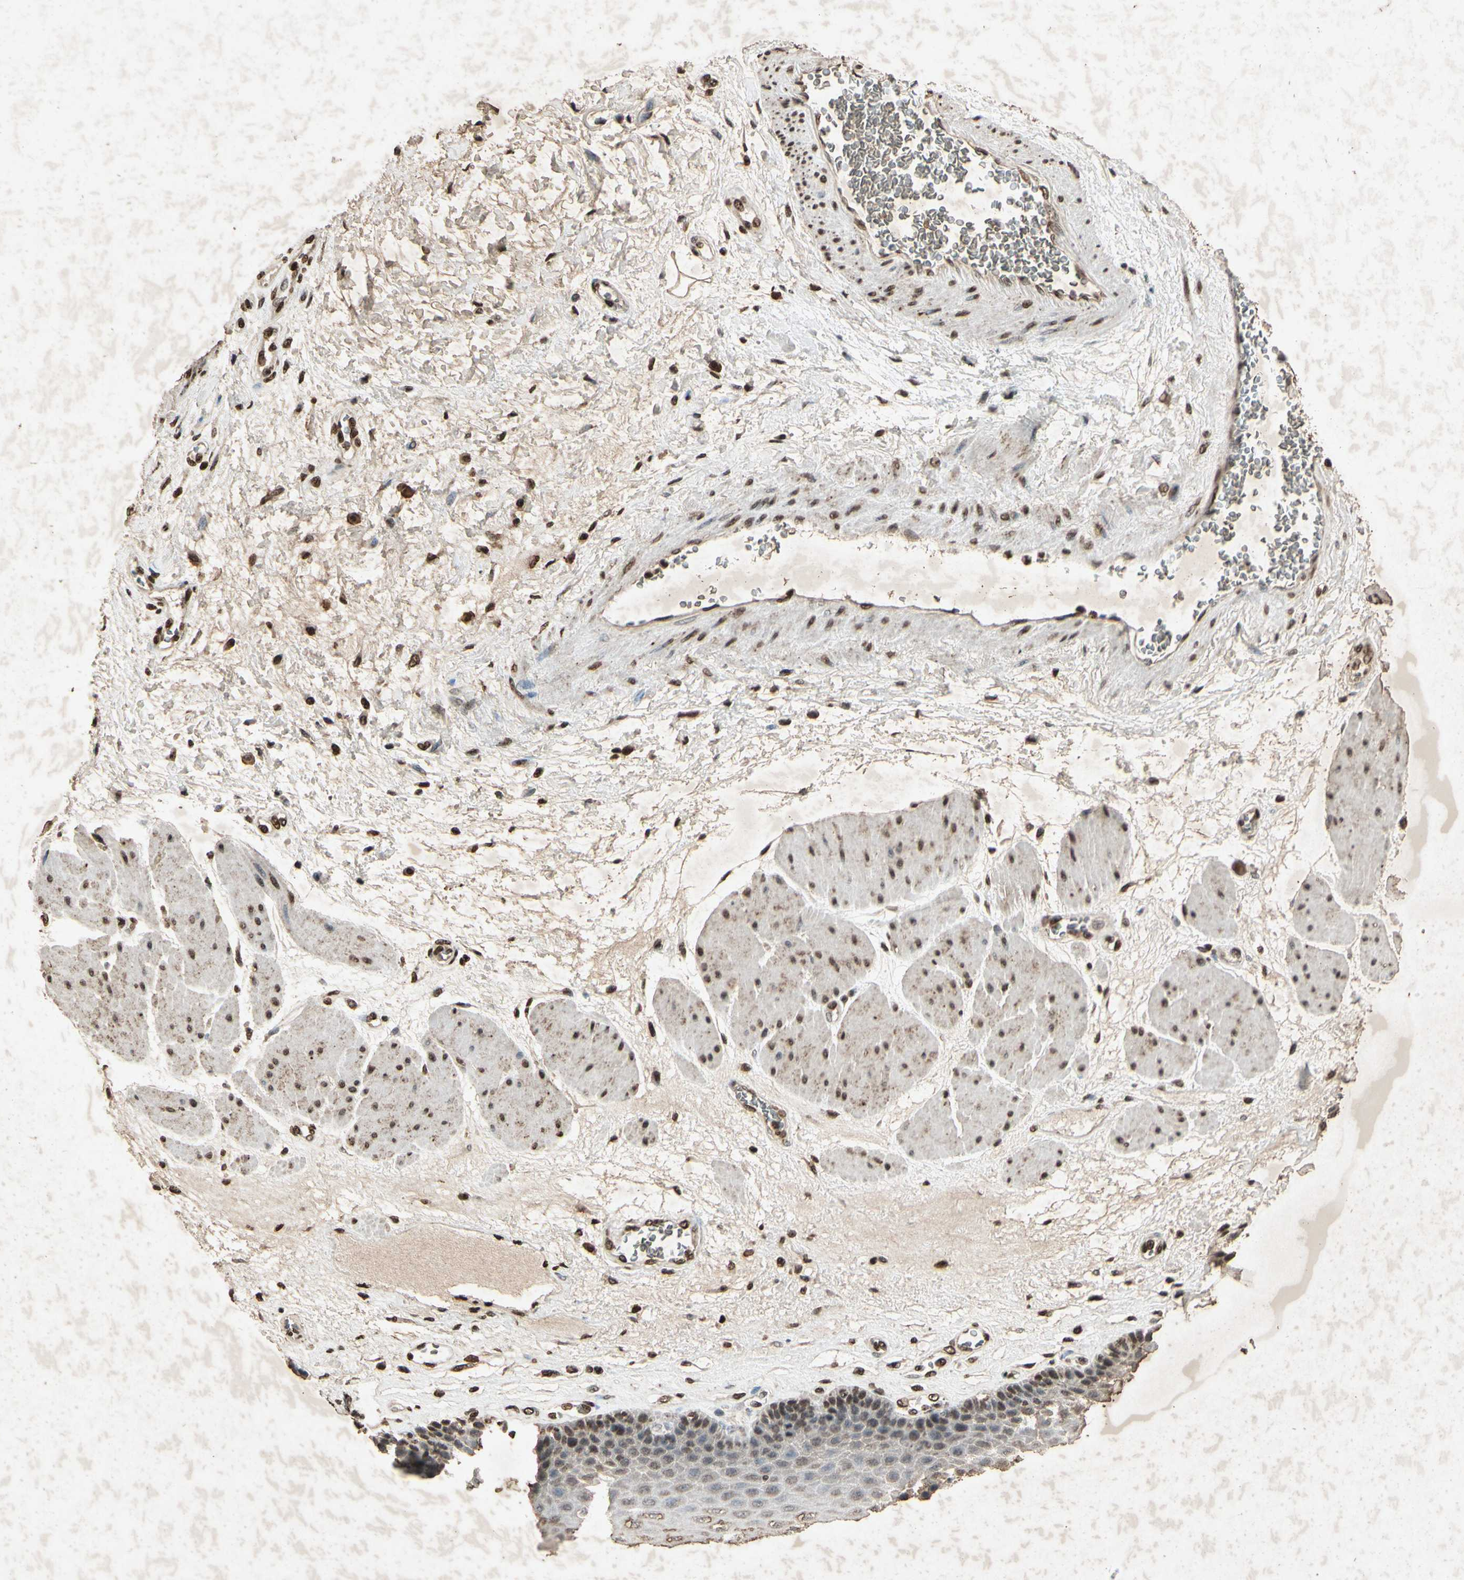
{"staining": {"intensity": "weak", "quantity": "25%-75%", "location": "cytoplasmic/membranous"}, "tissue": "esophagus", "cell_type": "Squamous epithelial cells", "image_type": "normal", "snomed": [{"axis": "morphology", "description": "Normal tissue, NOS"}, {"axis": "topography", "description": "Esophagus"}], "caption": "Immunohistochemistry staining of unremarkable esophagus, which exhibits low levels of weak cytoplasmic/membranous expression in approximately 25%-75% of squamous epithelial cells indicating weak cytoplasmic/membranous protein expression. The staining was performed using DAB (3,3'-diaminobenzidine) (brown) for protein detection and nuclei were counterstained in hematoxylin (blue).", "gene": "MSRB1", "patient": {"sex": "female", "age": 72}}